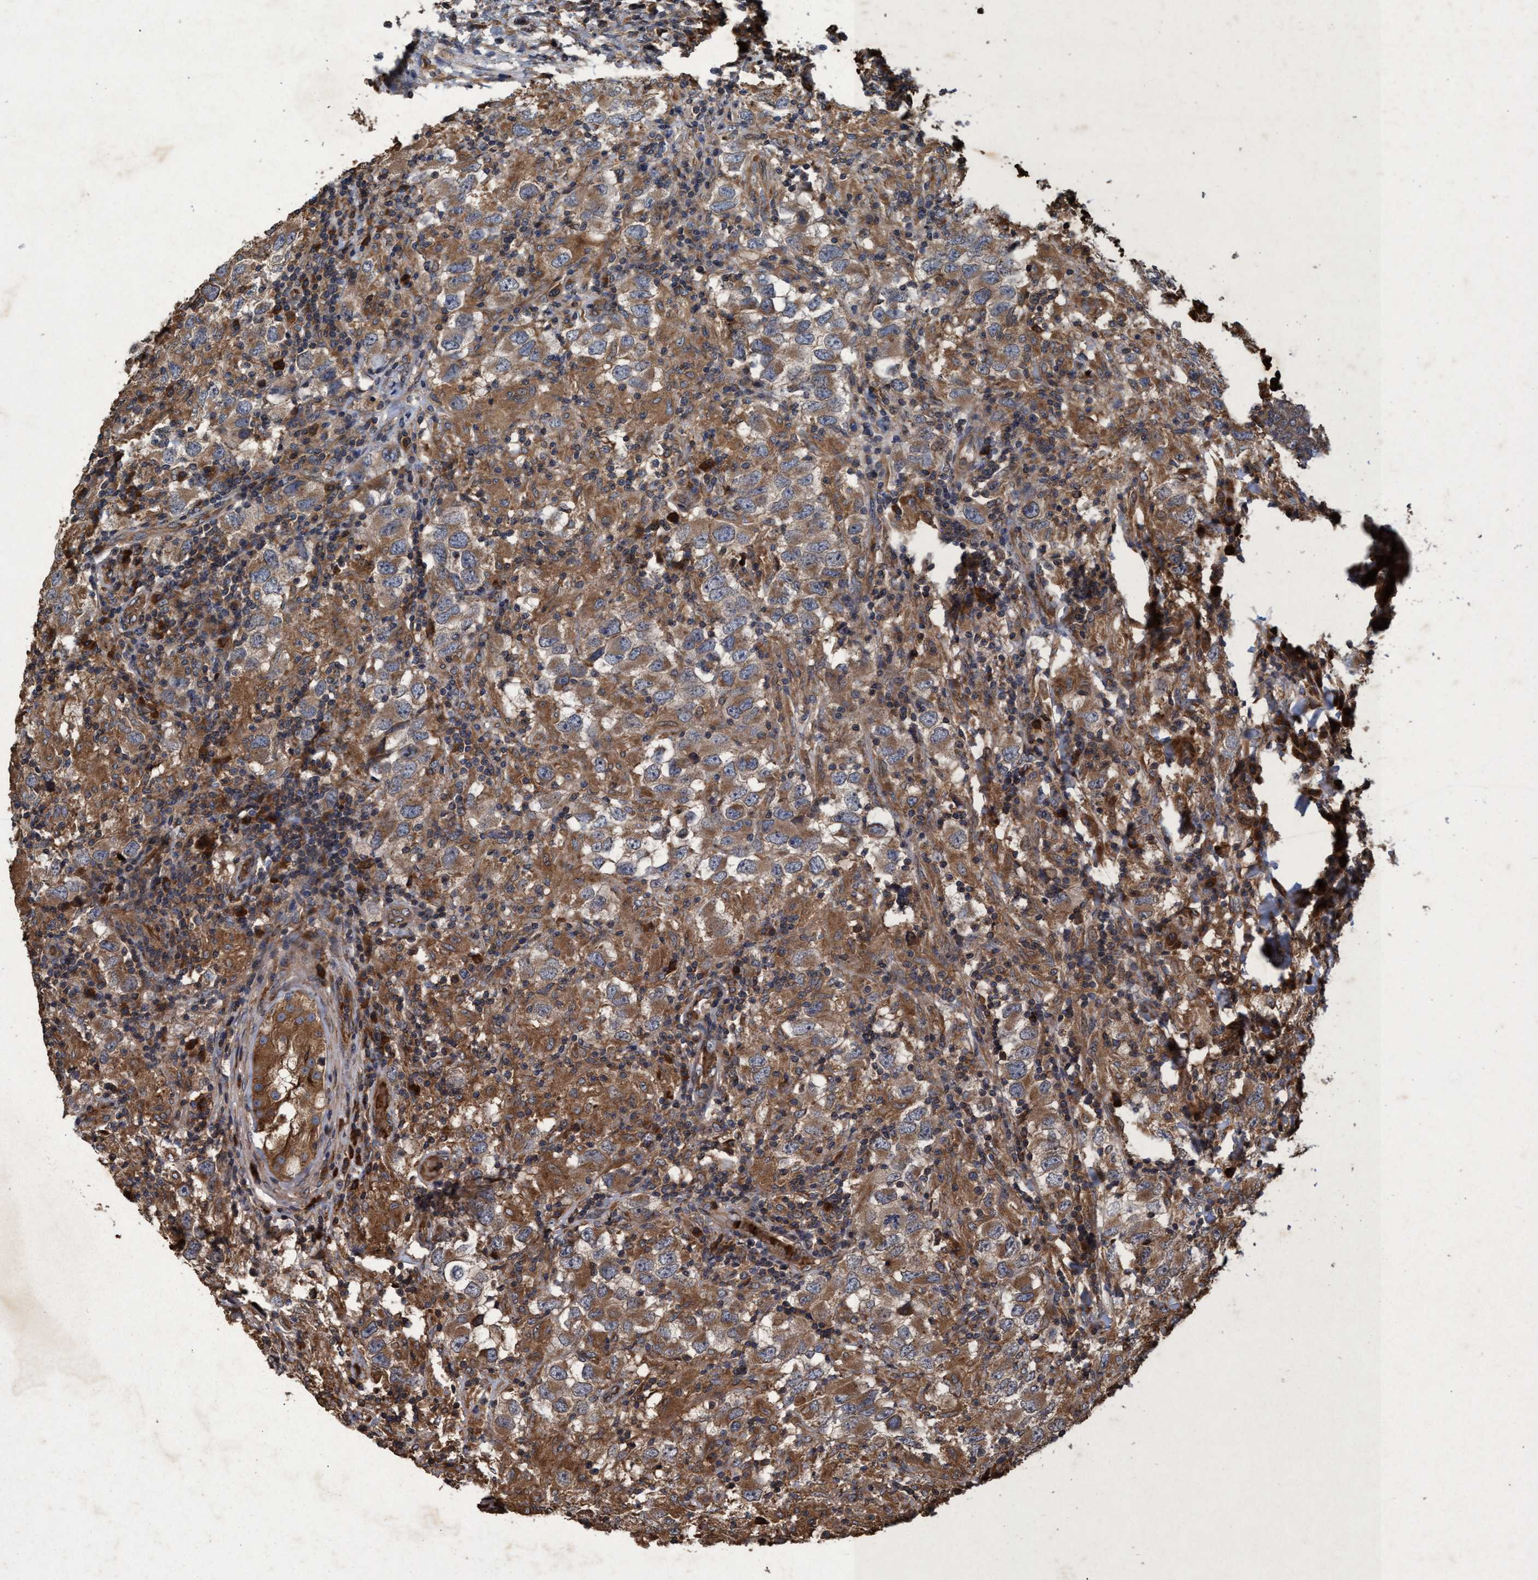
{"staining": {"intensity": "moderate", "quantity": ">75%", "location": "cytoplasmic/membranous"}, "tissue": "testis cancer", "cell_type": "Tumor cells", "image_type": "cancer", "snomed": [{"axis": "morphology", "description": "Carcinoma, Embryonal, NOS"}, {"axis": "topography", "description": "Testis"}], "caption": "A high-resolution photomicrograph shows immunohistochemistry staining of embryonal carcinoma (testis), which reveals moderate cytoplasmic/membranous expression in approximately >75% of tumor cells.", "gene": "CHMP6", "patient": {"sex": "male", "age": 21}}